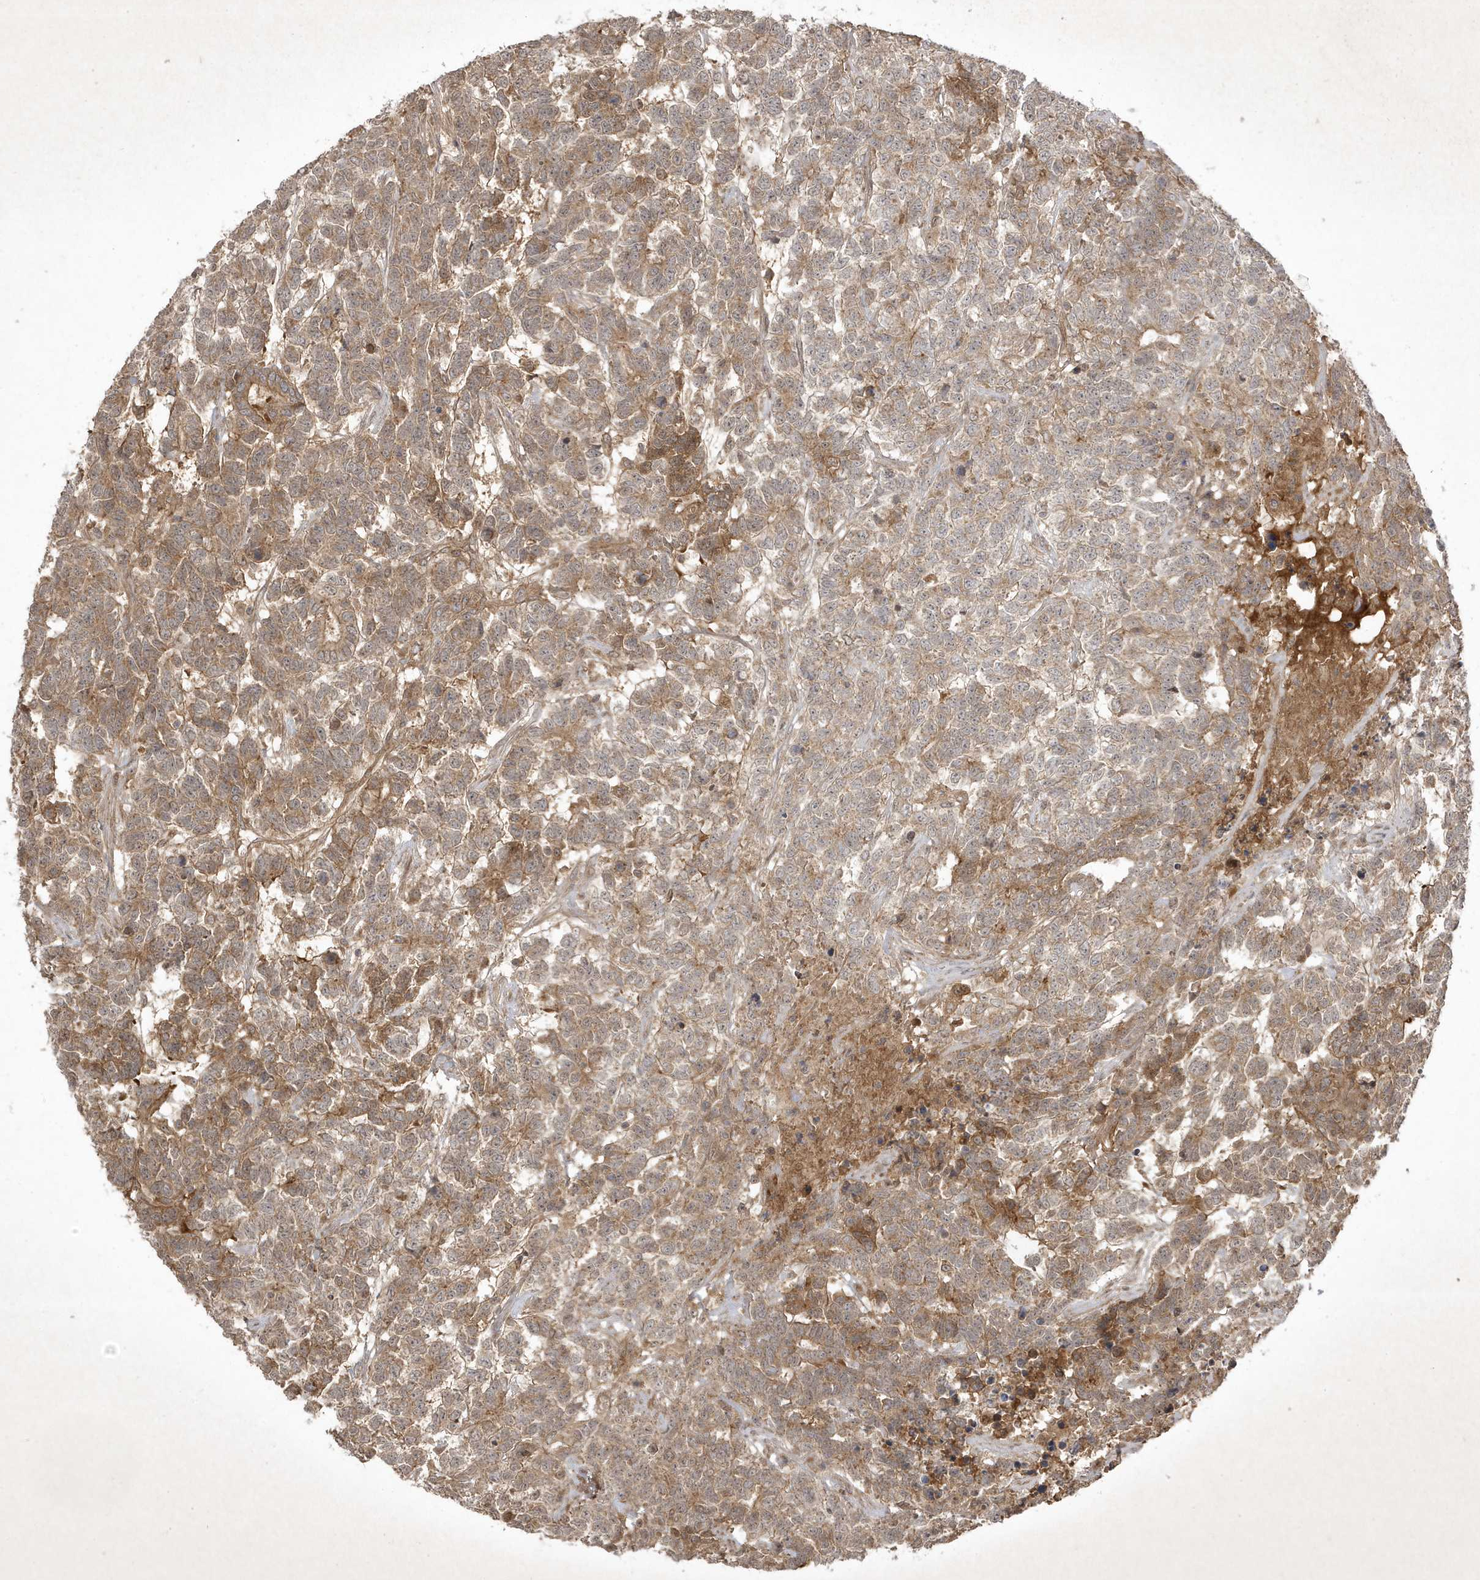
{"staining": {"intensity": "moderate", "quantity": ">75%", "location": "cytoplasmic/membranous"}, "tissue": "testis cancer", "cell_type": "Tumor cells", "image_type": "cancer", "snomed": [{"axis": "morphology", "description": "Carcinoma, Embryonal, NOS"}, {"axis": "topography", "description": "Testis"}], "caption": "Immunohistochemistry (IHC) micrograph of human testis cancer stained for a protein (brown), which demonstrates medium levels of moderate cytoplasmic/membranous positivity in approximately >75% of tumor cells.", "gene": "FAM83C", "patient": {"sex": "male", "age": 26}}